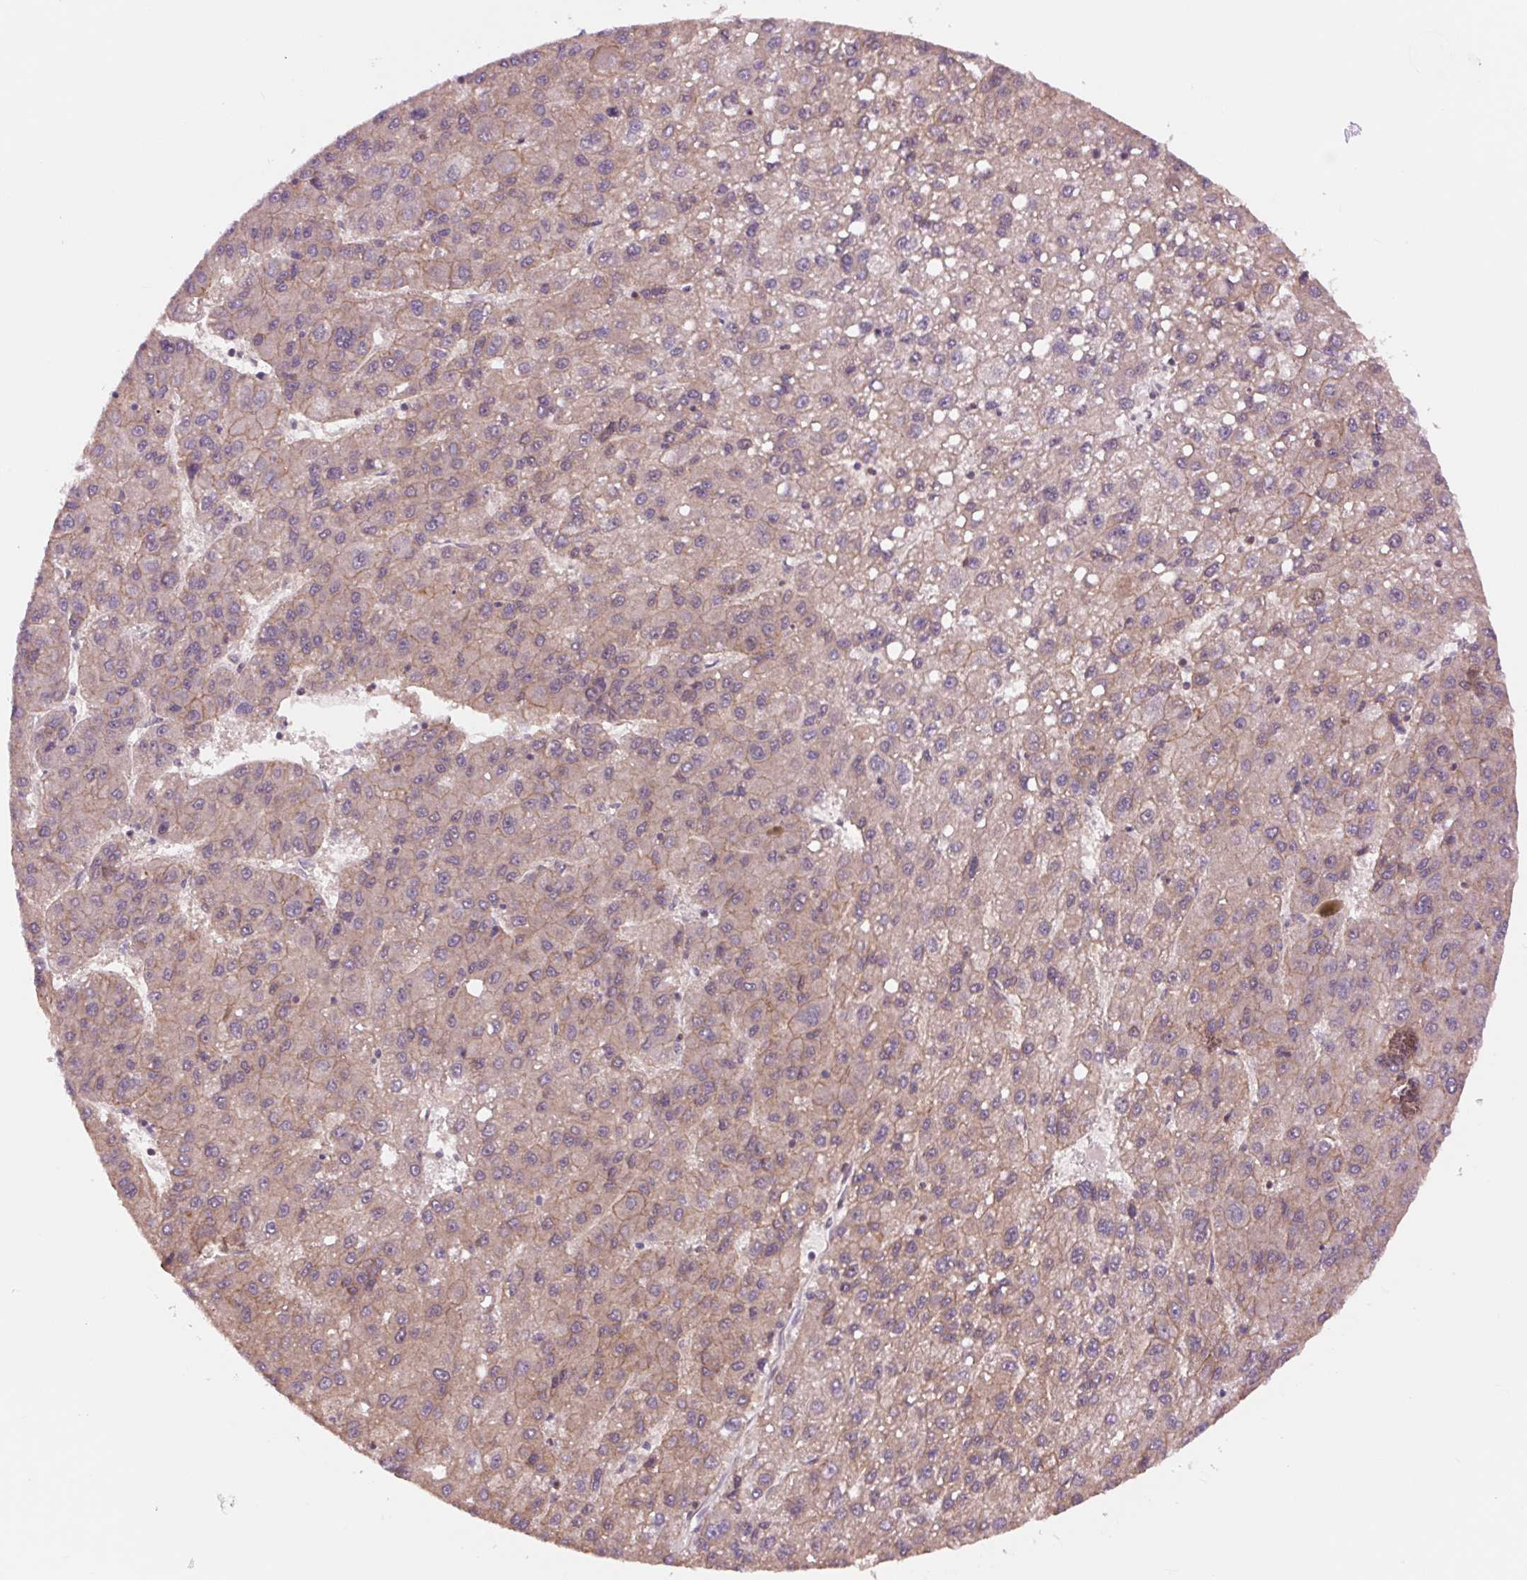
{"staining": {"intensity": "negative", "quantity": "none", "location": "none"}, "tissue": "liver cancer", "cell_type": "Tumor cells", "image_type": "cancer", "snomed": [{"axis": "morphology", "description": "Carcinoma, Hepatocellular, NOS"}, {"axis": "topography", "description": "Liver"}], "caption": "A high-resolution micrograph shows immunohistochemistry staining of hepatocellular carcinoma (liver), which demonstrates no significant expression in tumor cells. (Brightfield microscopy of DAB IHC at high magnification).", "gene": "SH3RF2", "patient": {"sex": "female", "age": 82}}